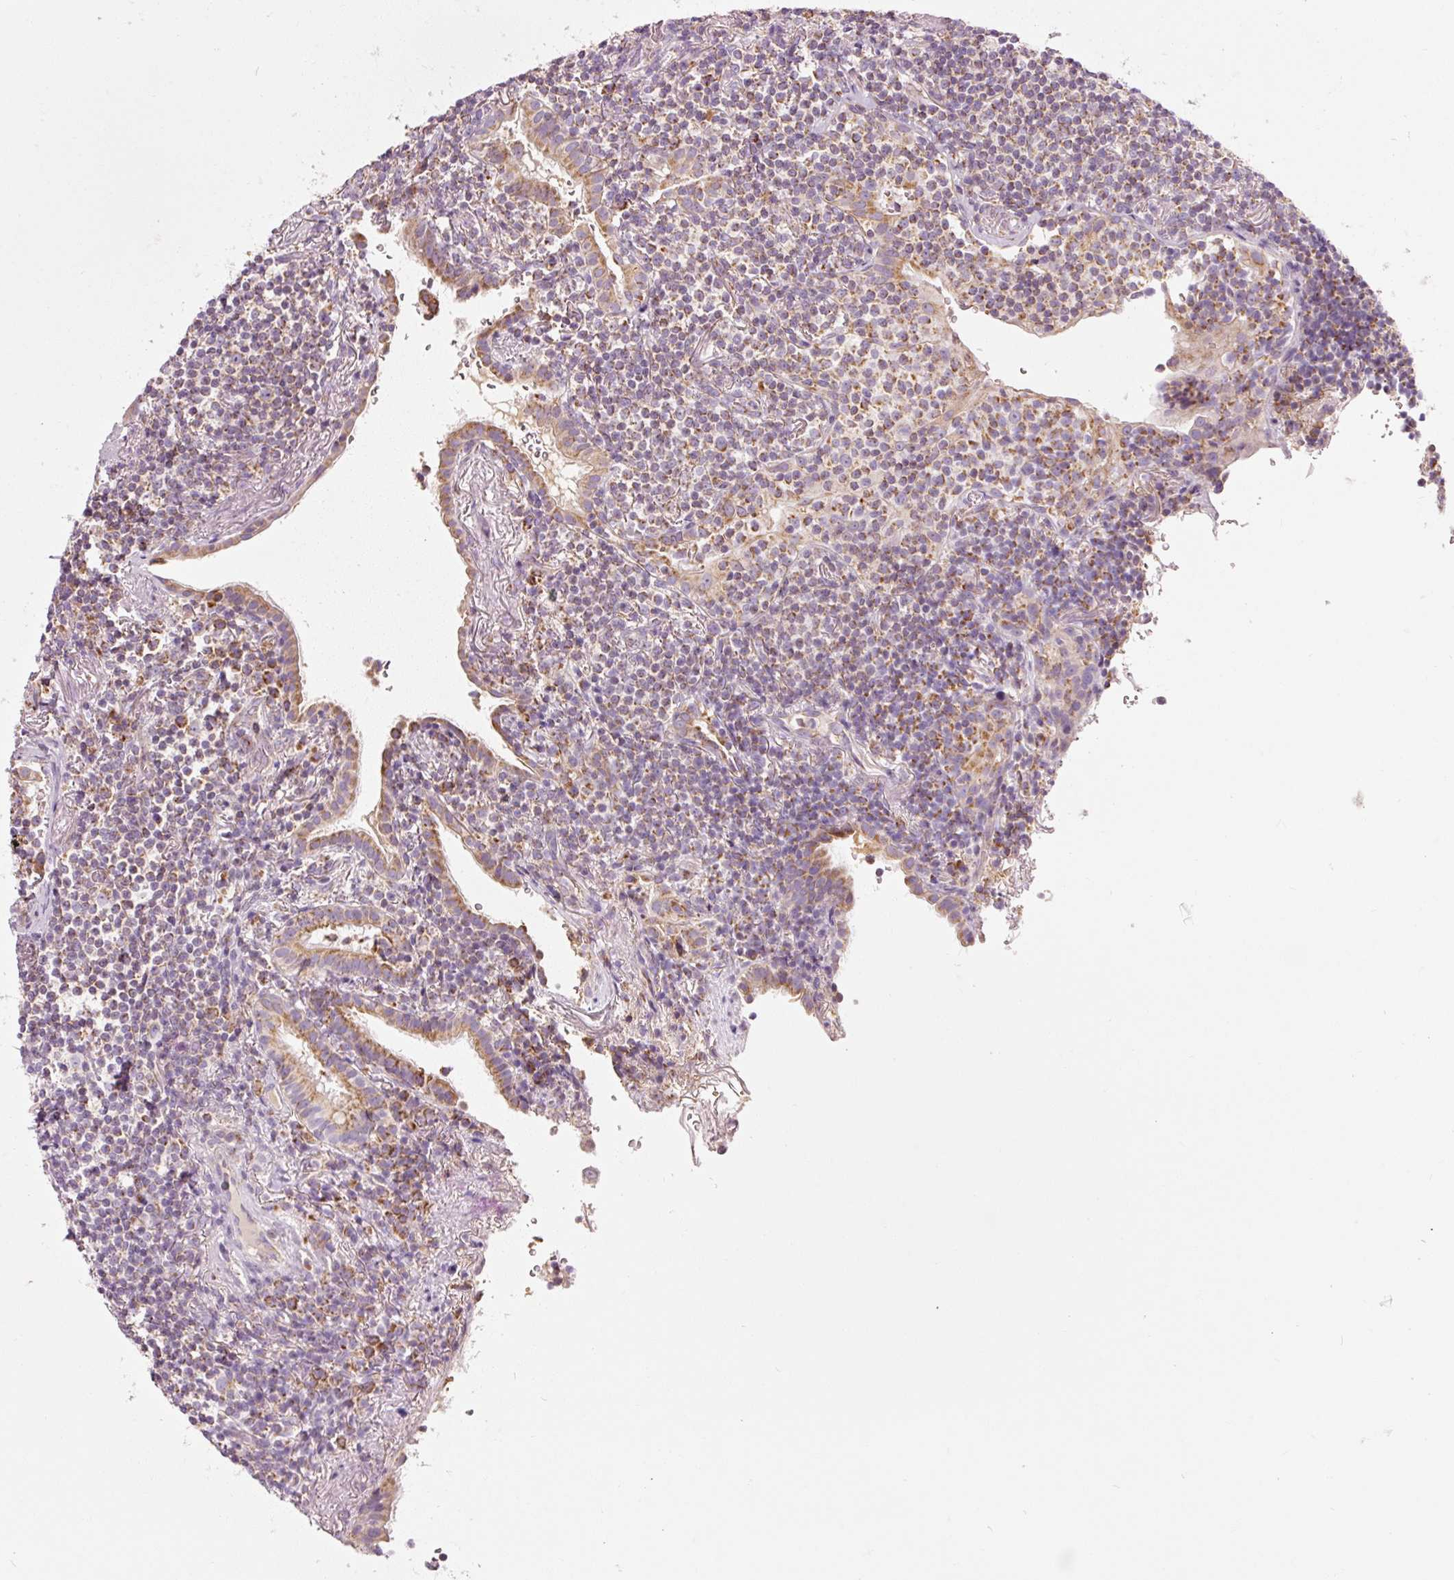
{"staining": {"intensity": "weak", "quantity": "25%-75%", "location": "cytoplasmic/membranous"}, "tissue": "lymphoma", "cell_type": "Tumor cells", "image_type": "cancer", "snomed": [{"axis": "morphology", "description": "Malignant lymphoma, non-Hodgkin's type, Low grade"}, {"axis": "topography", "description": "Lung"}], "caption": "Low-grade malignant lymphoma, non-Hodgkin's type stained for a protein shows weak cytoplasmic/membranous positivity in tumor cells.", "gene": "NDUFB4", "patient": {"sex": "female", "age": 71}}